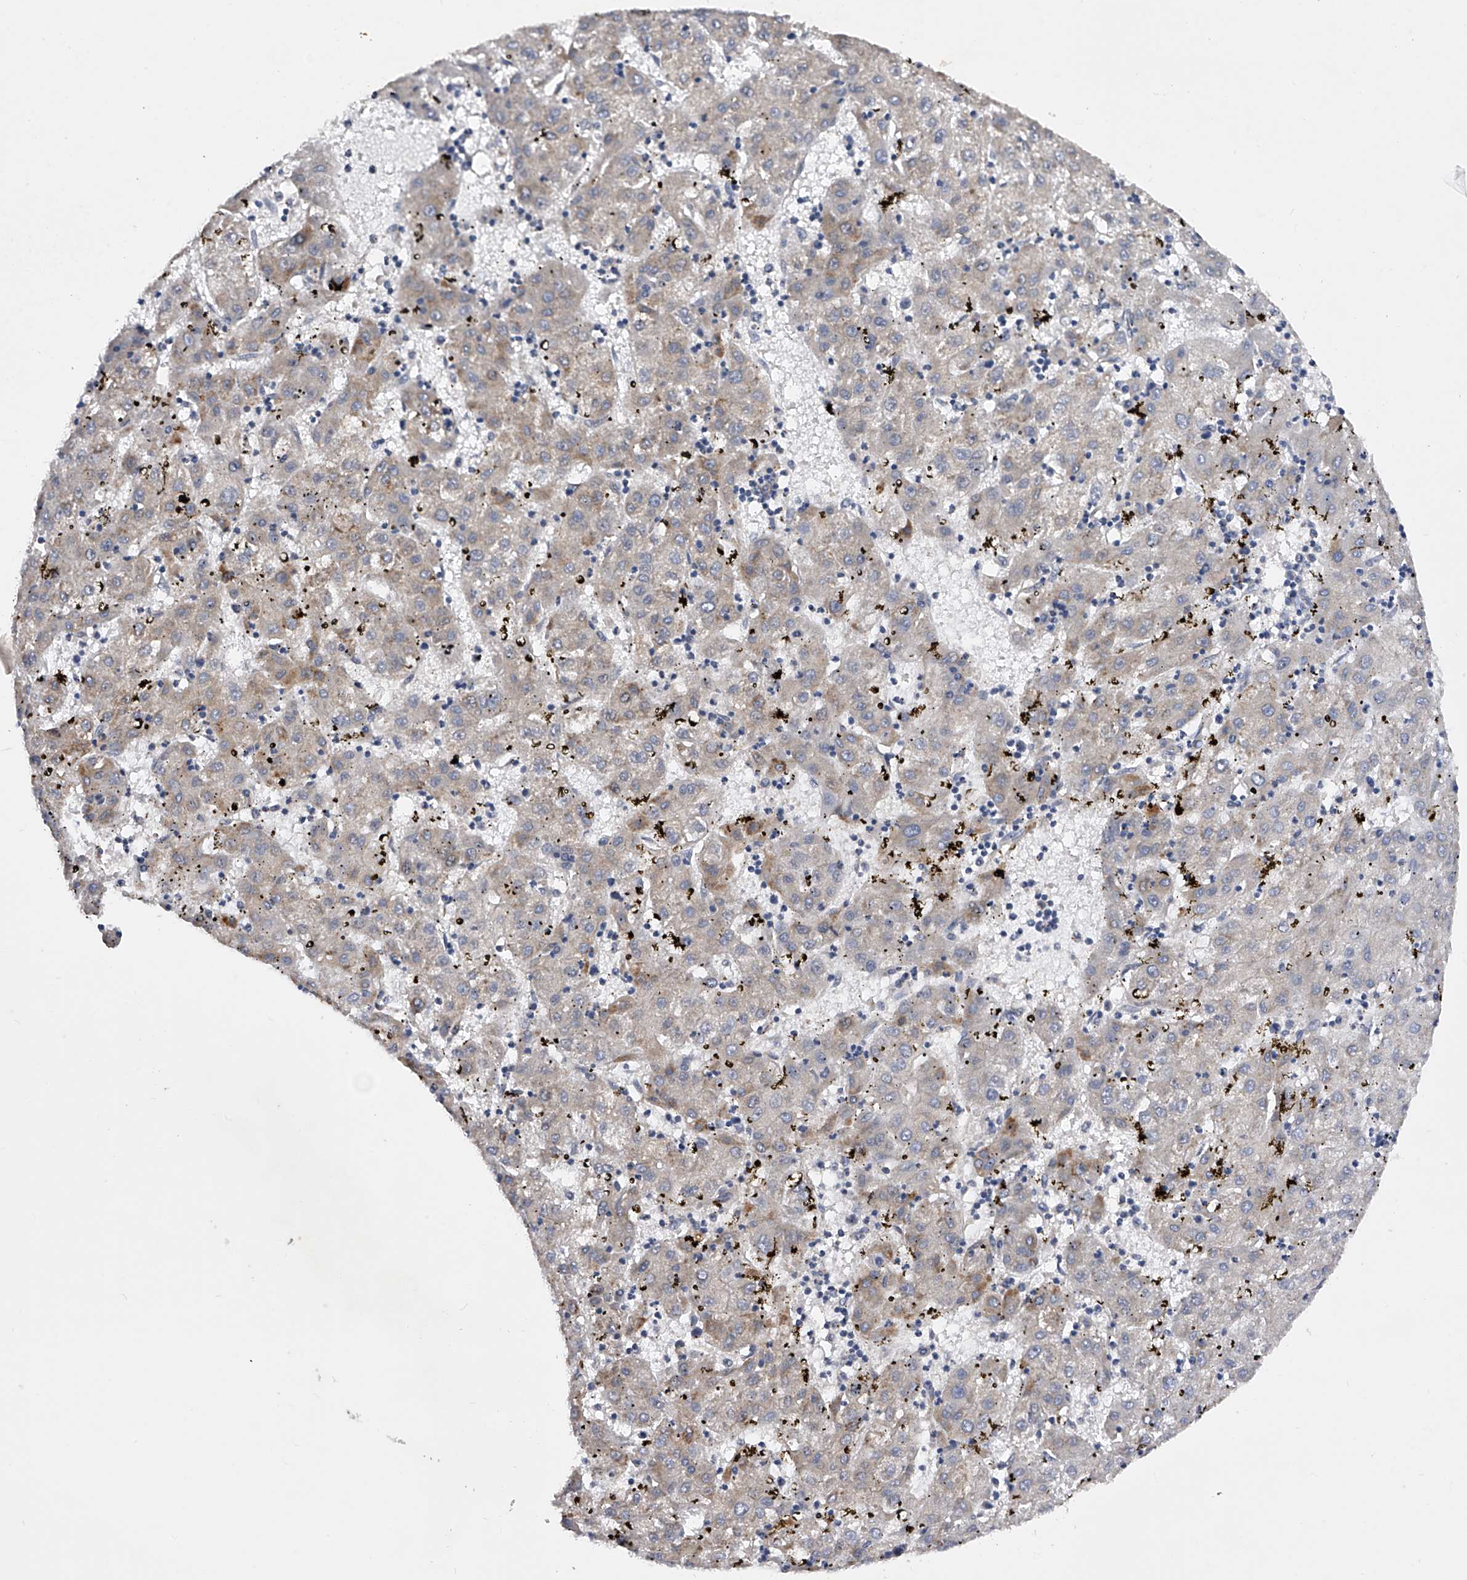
{"staining": {"intensity": "moderate", "quantity": "<25%", "location": "cytoplasmic/membranous"}, "tissue": "liver cancer", "cell_type": "Tumor cells", "image_type": "cancer", "snomed": [{"axis": "morphology", "description": "Carcinoma, Hepatocellular, NOS"}, {"axis": "topography", "description": "Liver"}], "caption": "Brown immunohistochemical staining in liver cancer (hepatocellular carcinoma) exhibits moderate cytoplasmic/membranous positivity in approximately <25% of tumor cells.", "gene": "ARL4C", "patient": {"sex": "male", "age": 72}}